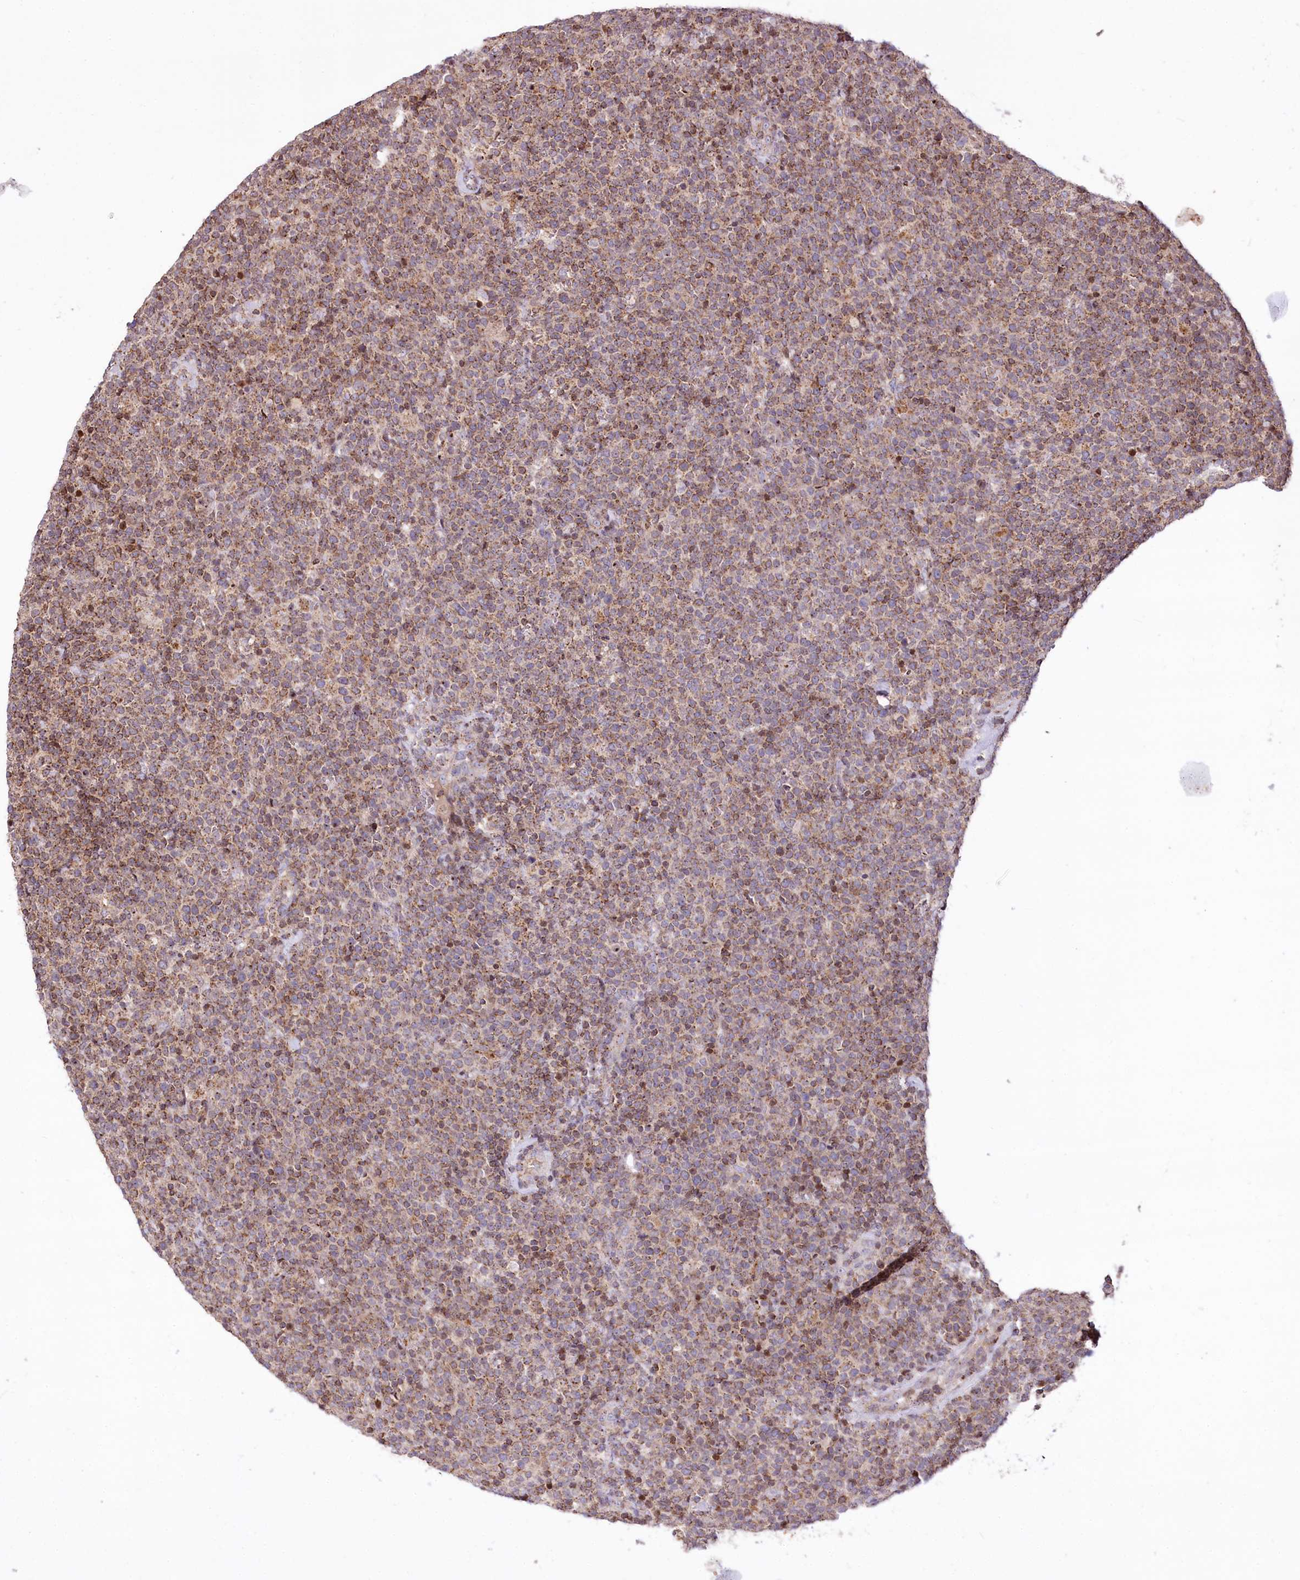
{"staining": {"intensity": "moderate", "quantity": ">75%", "location": "cytoplasmic/membranous"}, "tissue": "lymphoma", "cell_type": "Tumor cells", "image_type": "cancer", "snomed": [{"axis": "morphology", "description": "Malignant lymphoma, non-Hodgkin's type, High grade"}, {"axis": "topography", "description": "Lymph node"}], "caption": "Lymphoma stained with a brown dye shows moderate cytoplasmic/membranous positive expression in approximately >75% of tumor cells.", "gene": "ZFYVE27", "patient": {"sex": "male", "age": 61}}